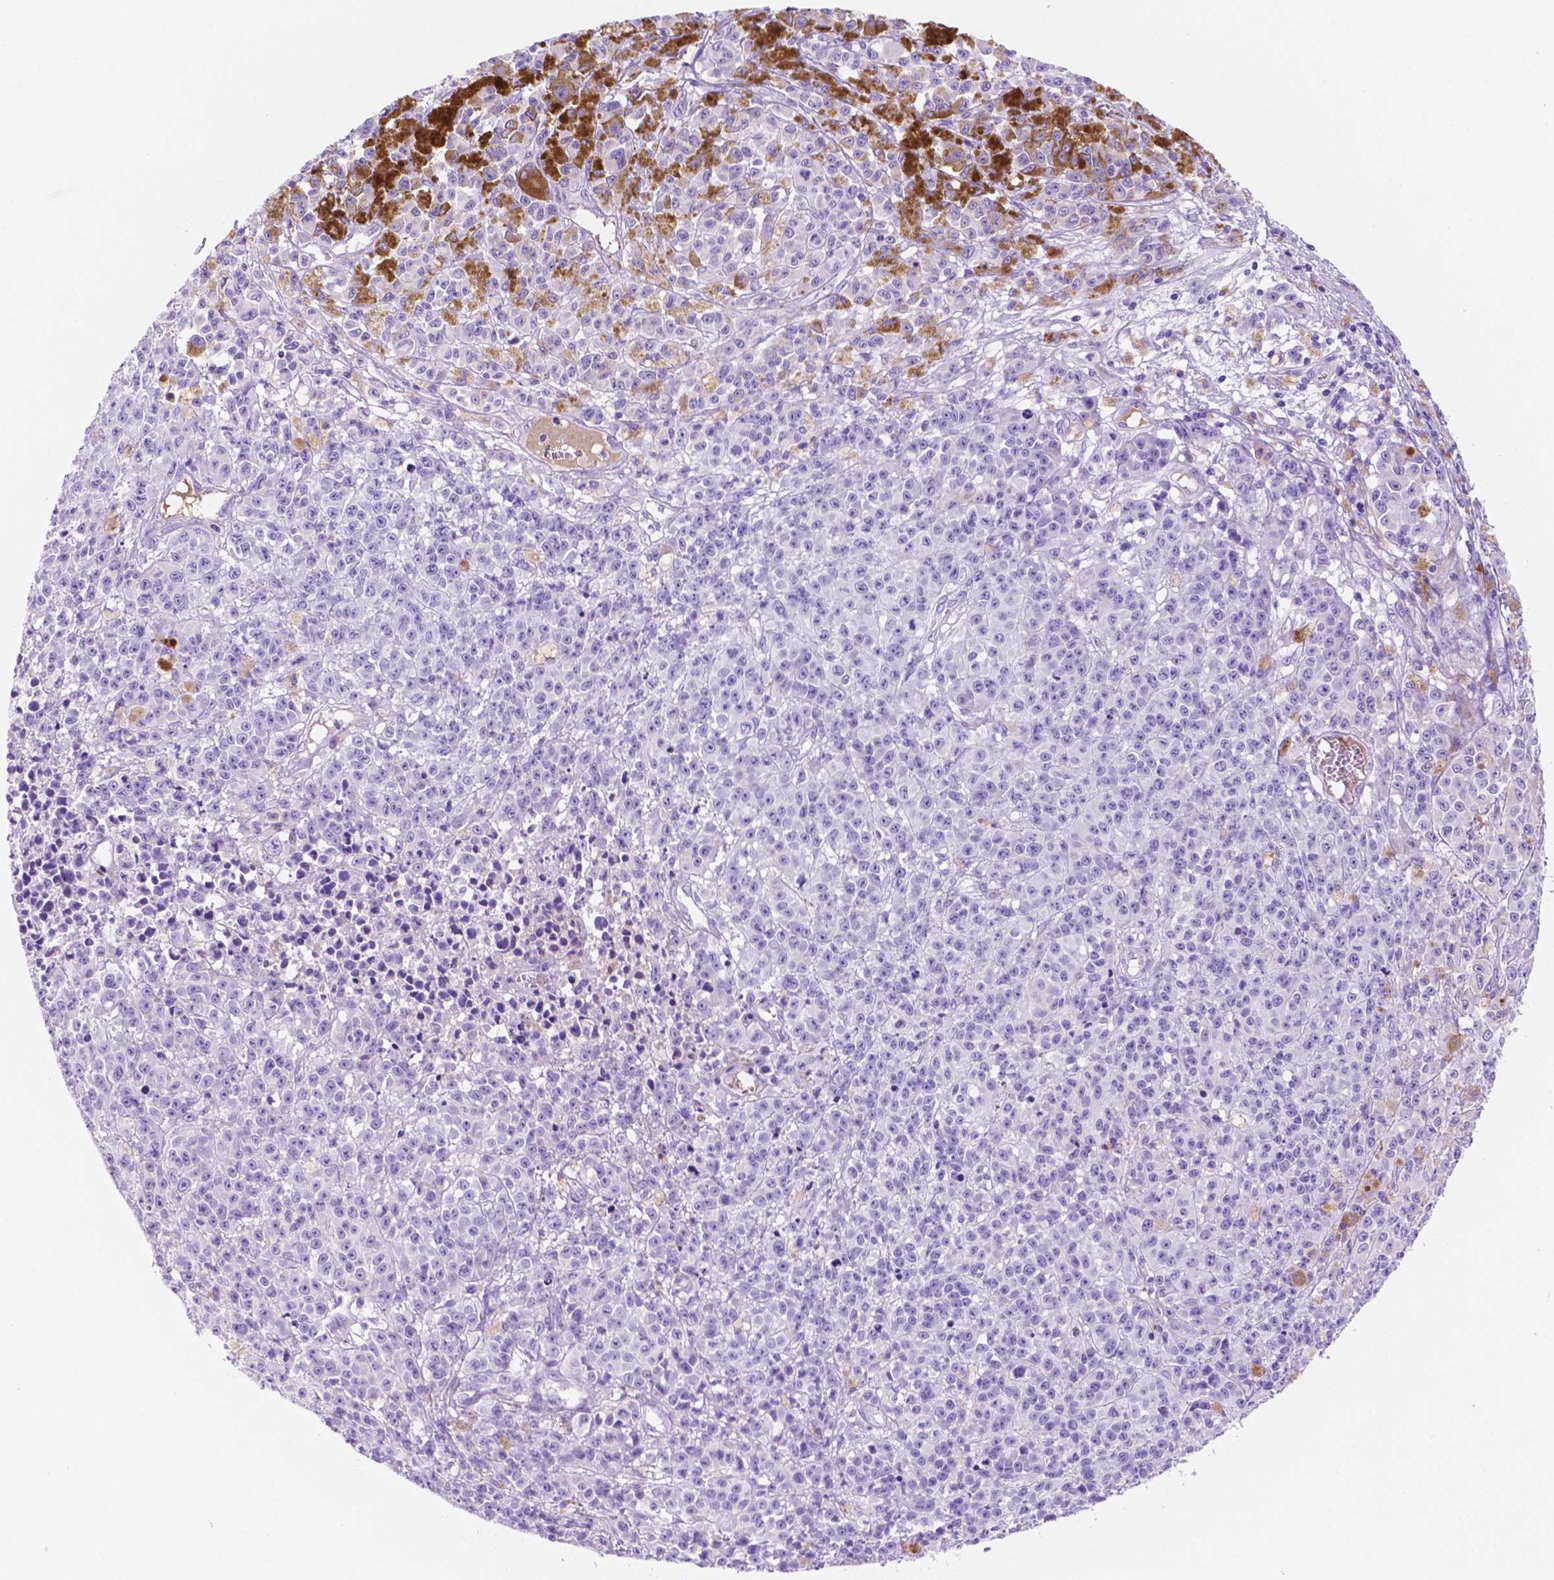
{"staining": {"intensity": "negative", "quantity": "none", "location": "none"}, "tissue": "melanoma", "cell_type": "Tumor cells", "image_type": "cancer", "snomed": [{"axis": "morphology", "description": "Malignant melanoma, NOS"}, {"axis": "topography", "description": "Skin"}], "caption": "Melanoma was stained to show a protein in brown. There is no significant positivity in tumor cells.", "gene": "FOXB2", "patient": {"sex": "female", "age": 58}}